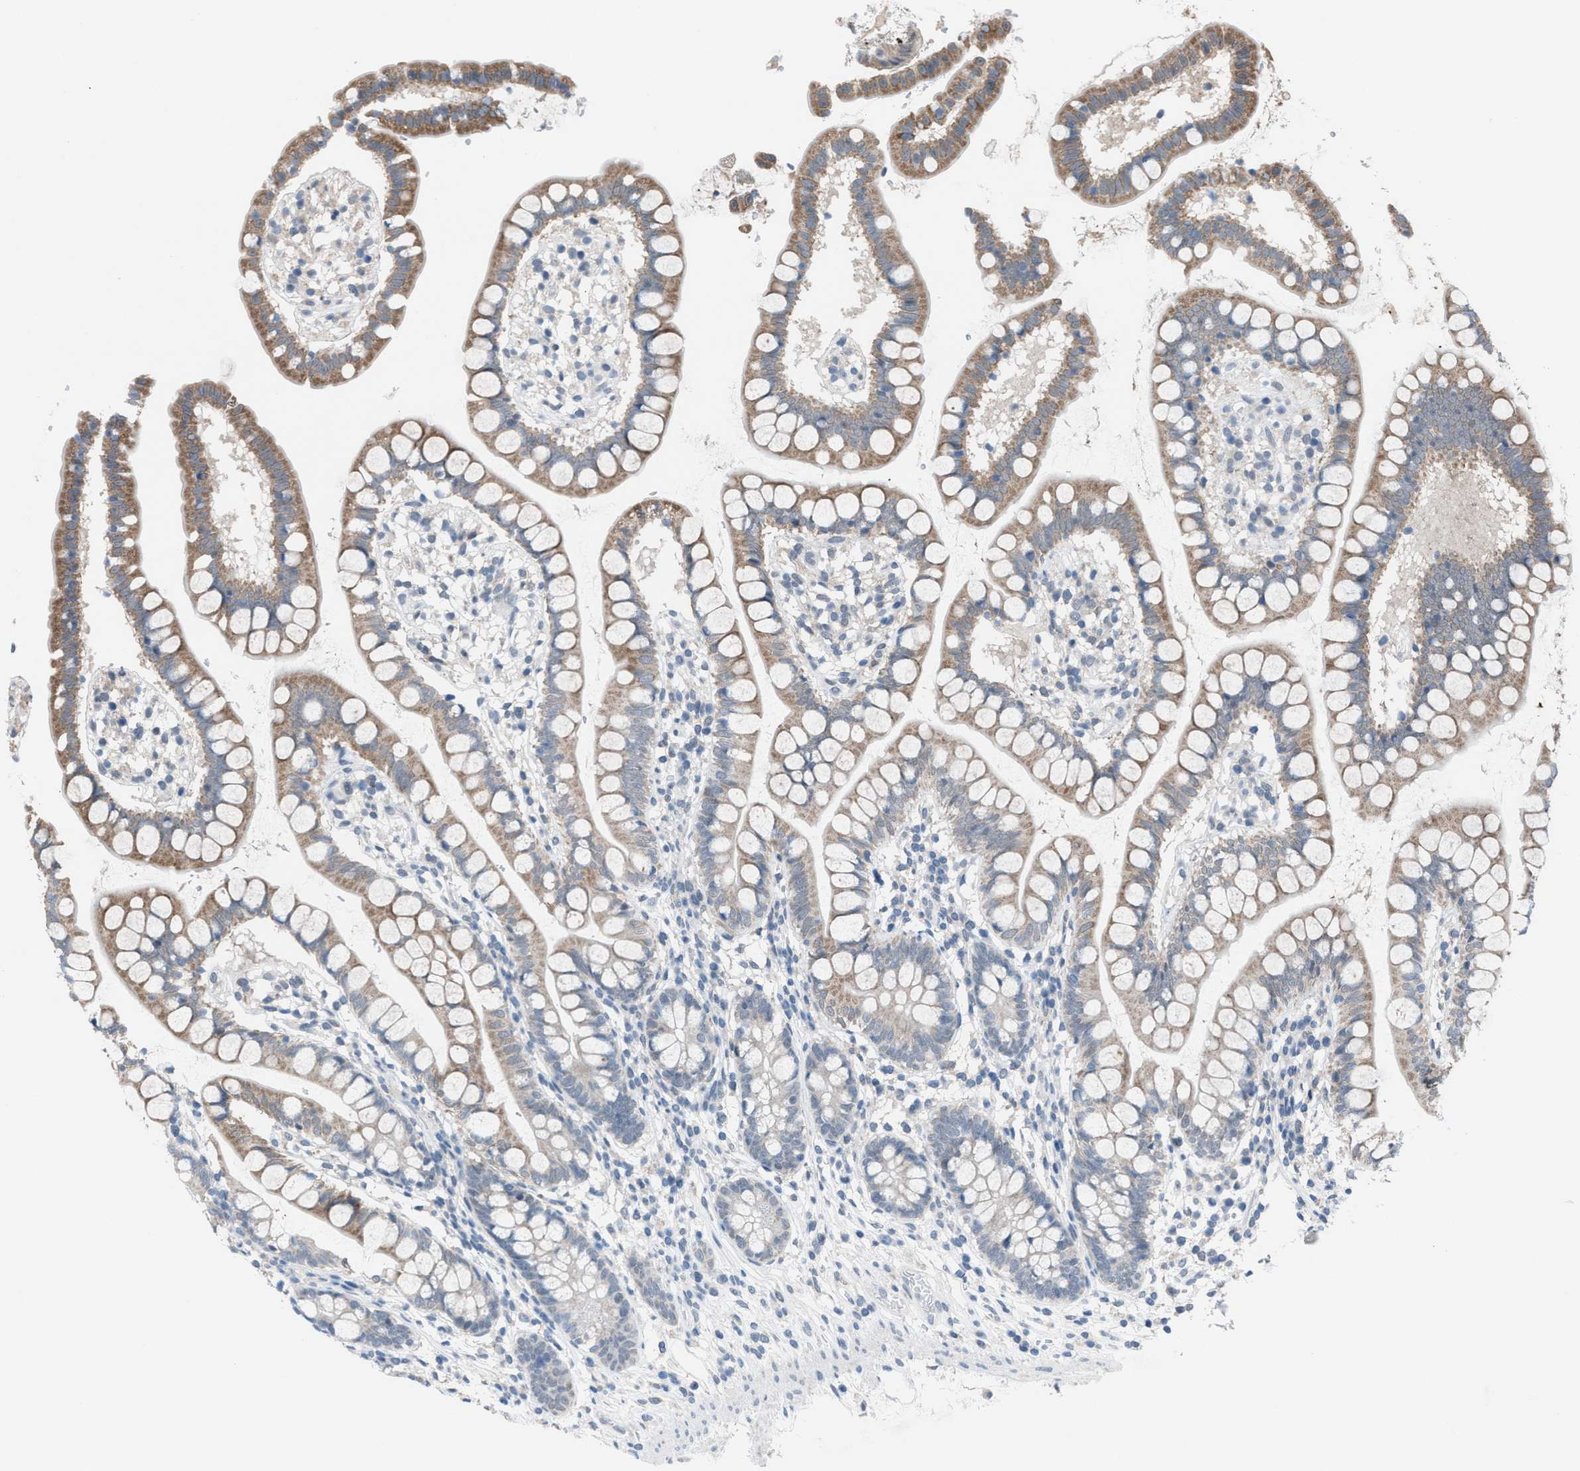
{"staining": {"intensity": "moderate", "quantity": "25%-75%", "location": "cytoplasmic/membranous"}, "tissue": "small intestine", "cell_type": "Glandular cells", "image_type": "normal", "snomed": [{"axis": "morphology", "description": "Normal tissue, NOS"}, {"axis": "topography", "description": "Small intestine"}], "caption": "Immunohistochemical staining of normal small intestine displays medium levels of moderate cytoplasmic/membranous staining in approximately 25%-75% of glandular cells. (brown staining indicates protein expression, while blue staining denotes nuclei).", "gene": "ANAPC11", "patient": {"sex": "female", "age": 84}}